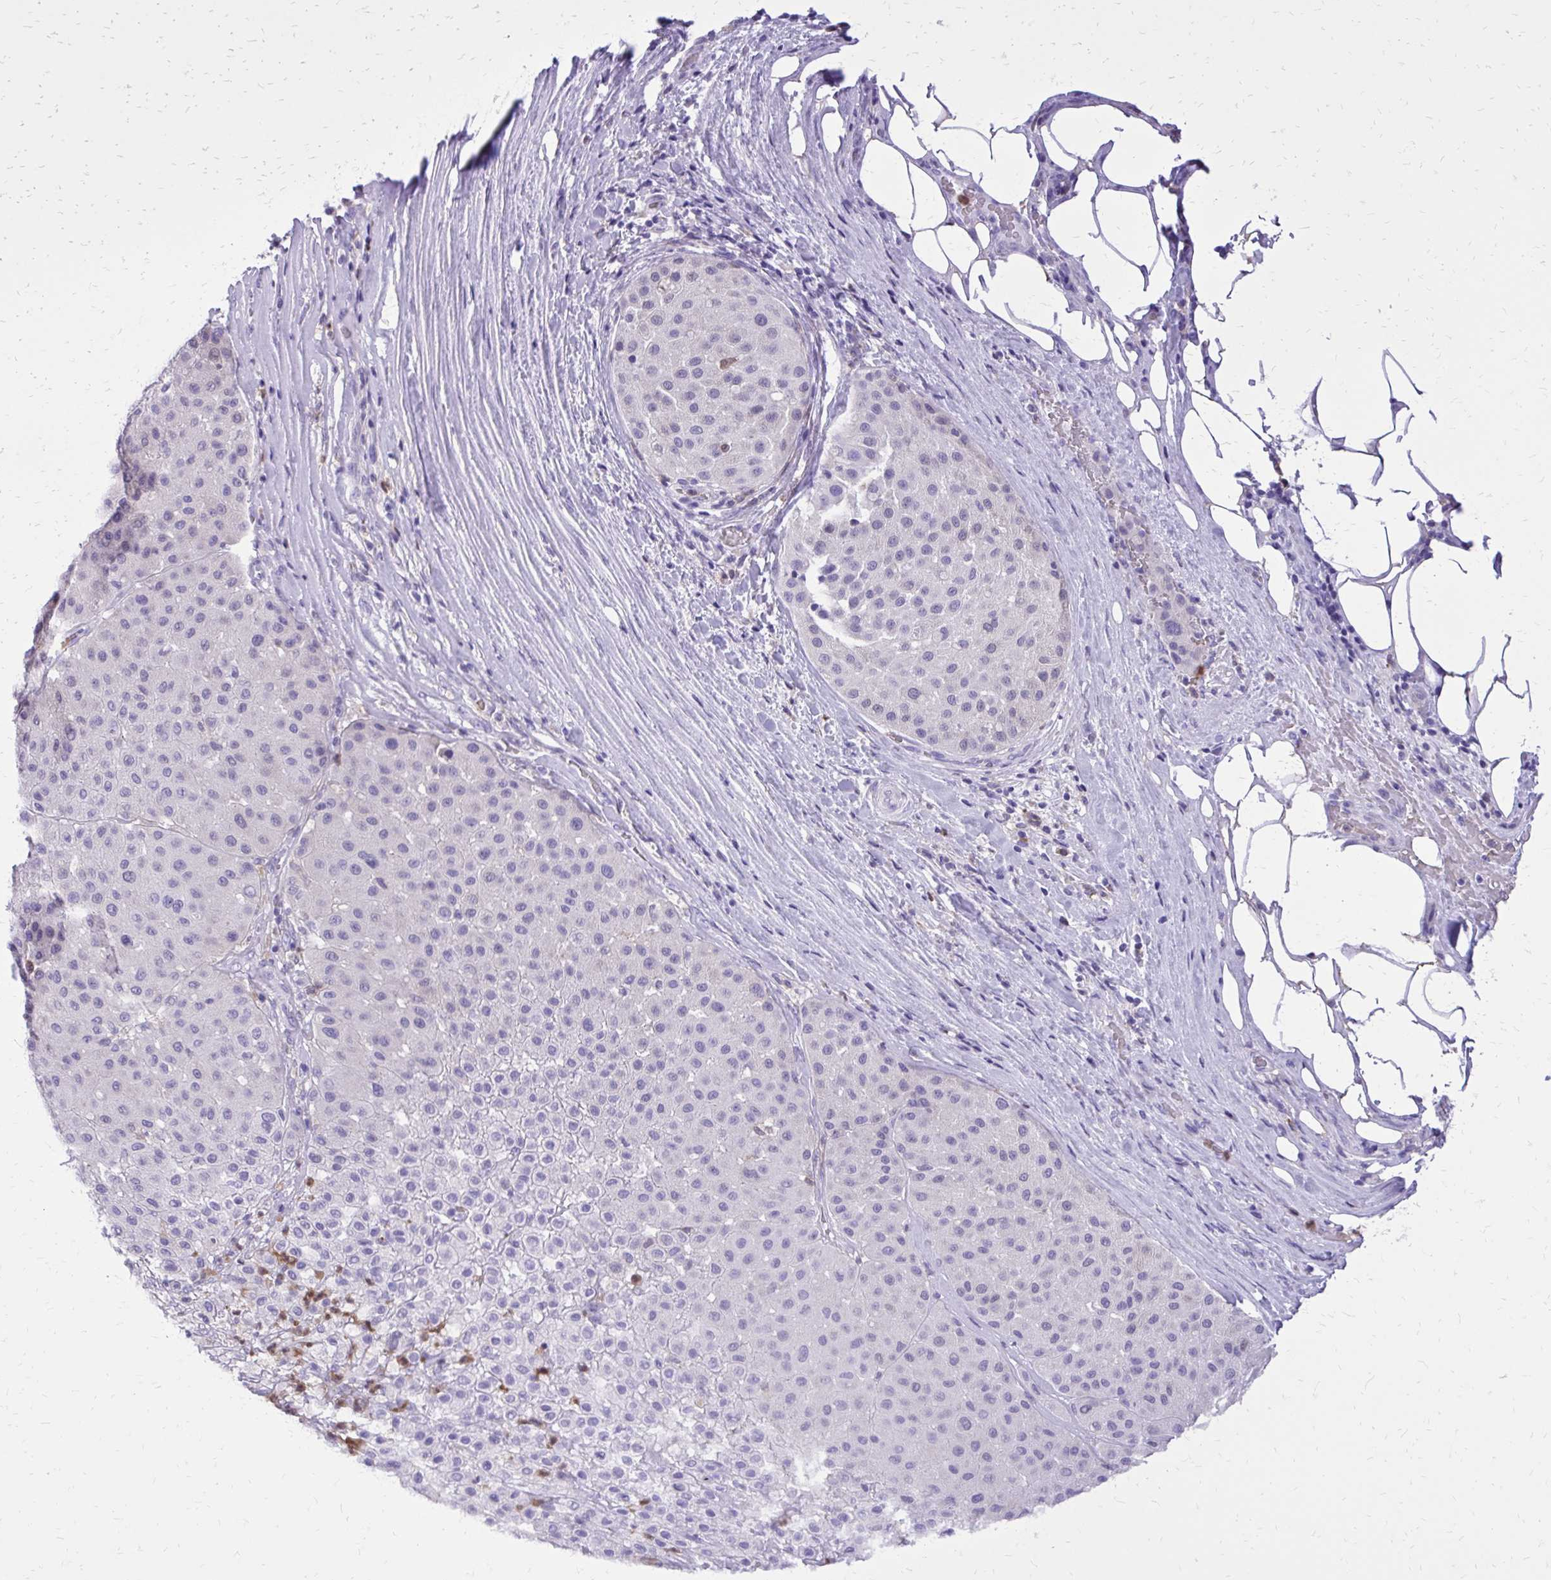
{"staining": {"intensity": "negative", "quantity": "none", "location": "none"}, "tissue": "melanoma", "cell_type": "Tumor cells", "image_type": "cancer", "snomed": [{"axis": "morphology", "description": "Malignant melanoma, Metastatic site"}, {"axis": "topography", "description": "Smooth muscle"}], "caption": "Protein analysis of melanoma shows no significant expression in tumor cells. (DAB (3,3'-diaminobenzidine) immunohistochemistry visualized using brightfield microscopy, high magnification).", "gene": "CAT", "patient": {"sex": "male", "age": 41}}